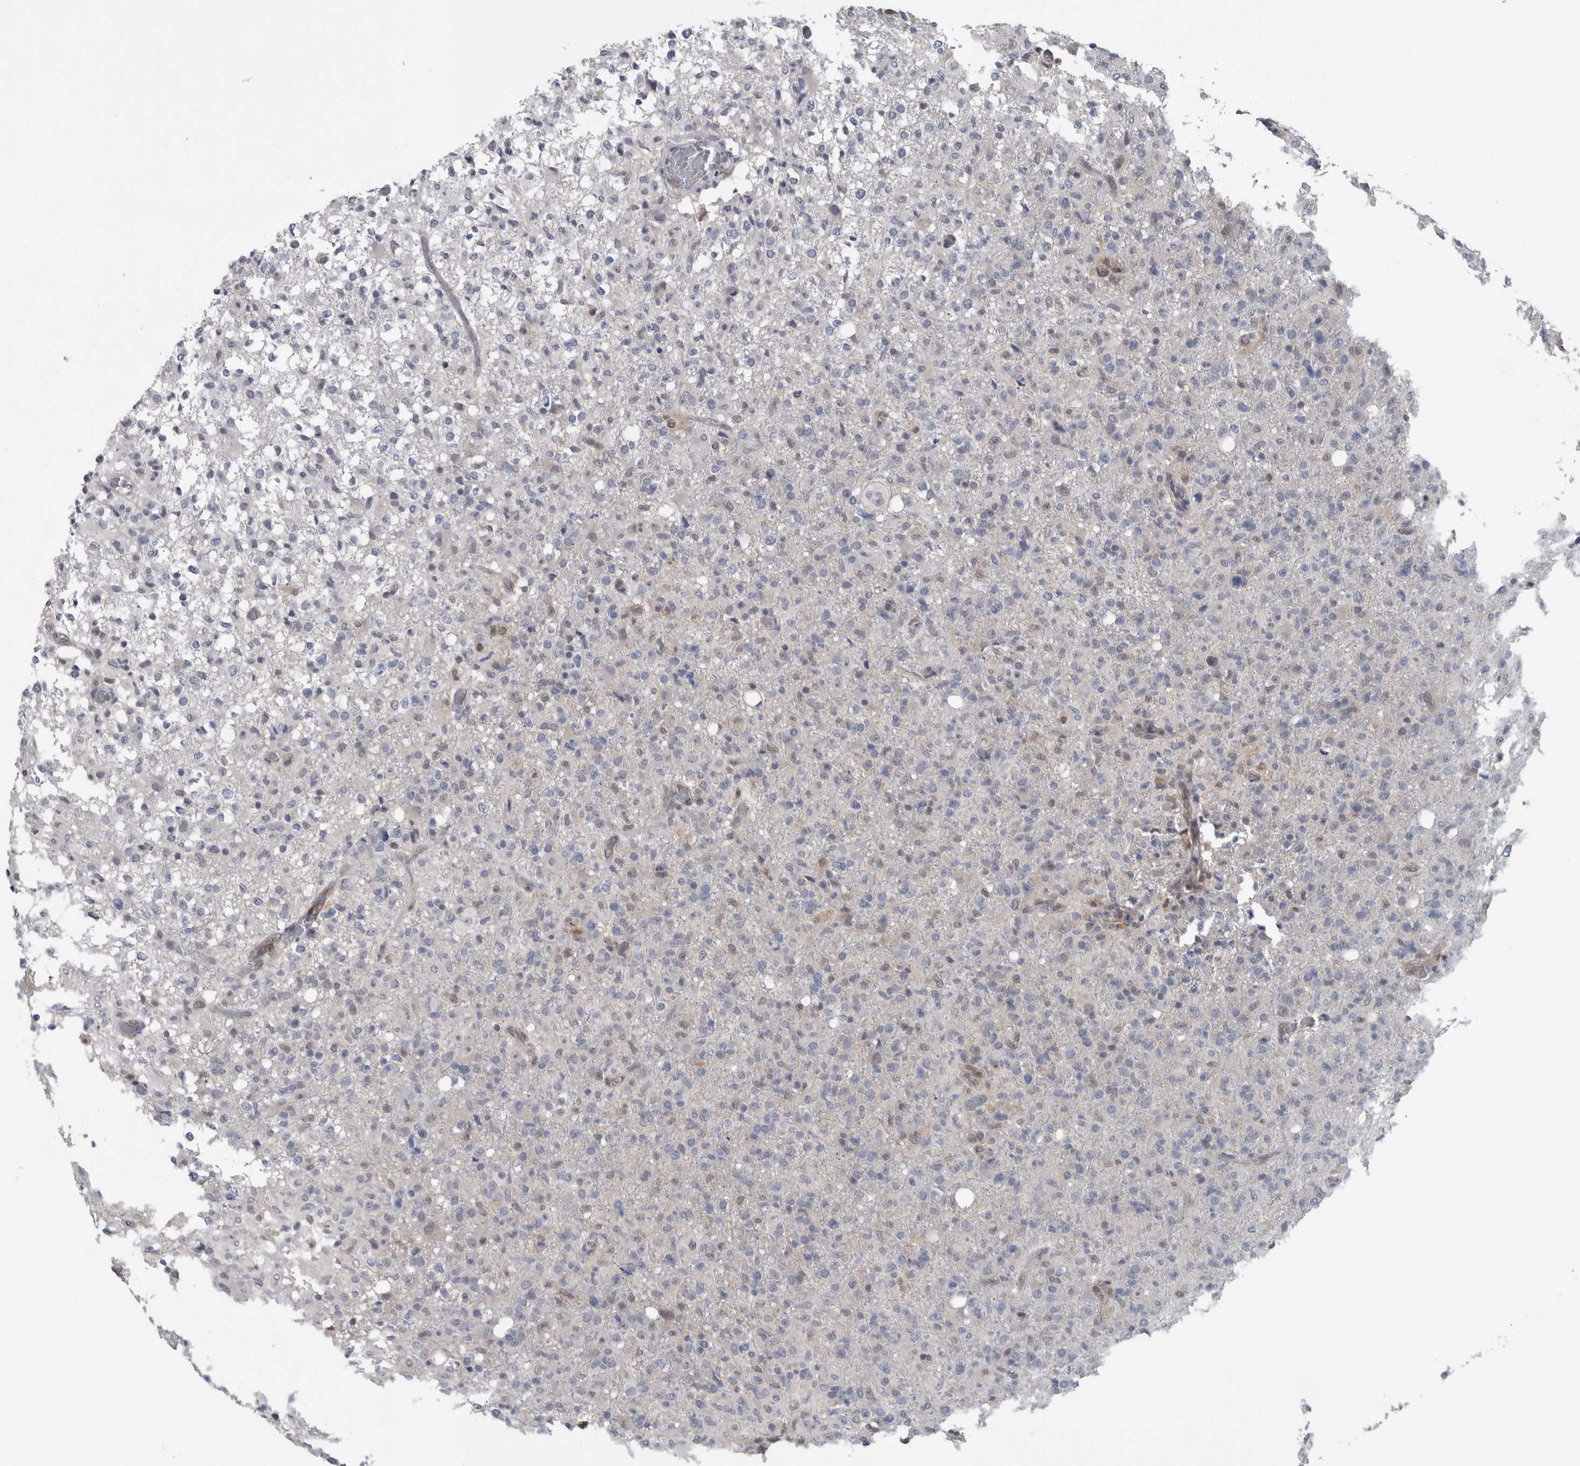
{"staining": {"intensity": "negative", "quantity": "none", "location": "none"}, "tissue": "glioma", "cell_type": "Tumor cells", "image_type": "cancer", "snomed": [{"axis": "morphology", "description": "Glioma, malignant, High grade"}, {"axis": "topography", "description": "Brain"}], "caption": "DAB (3,3'-diaminobenzidine) immunohistochemical staining of human high-grade glioma (malignant) demonstrates no significant expression in tumor cells.", "gene": "NAPRT", "patient": {"sex": "female", "age": 57}}